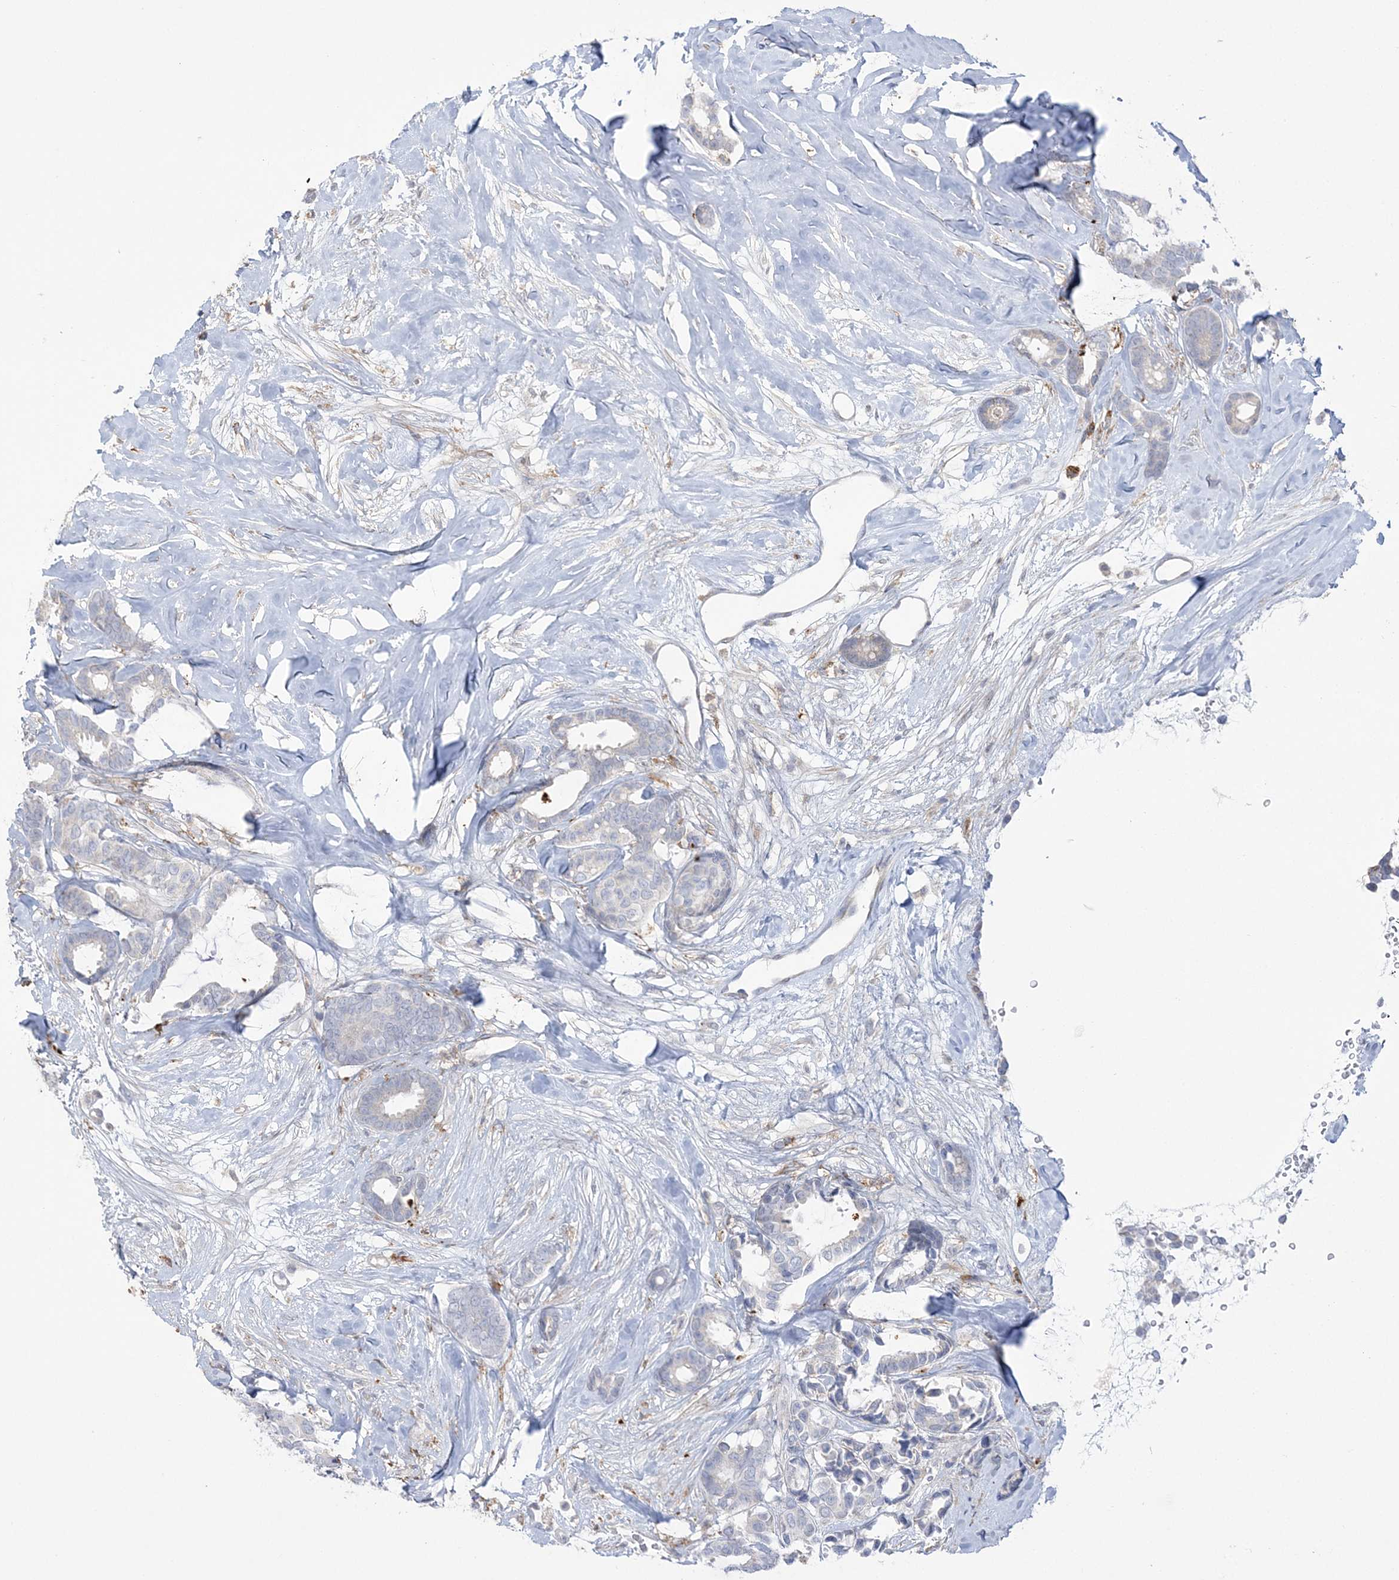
{"staining": {"intensity": "negative", "quantity": "none", "location": "none"}, "tissue": "breast cancer", "cell_type": "Tumor cells", "image_type": "cancer", "snomed": [{"axis": "morphology", "description": "Duct carcinoma"}, {"axis": "topography", "description": "Breast"}], "caption": "Tumor cells show no significant staining in invasive ductal carcinoma (breast).", "gene": "HAAO", "patient": {"sex": "female", "age": 87}}